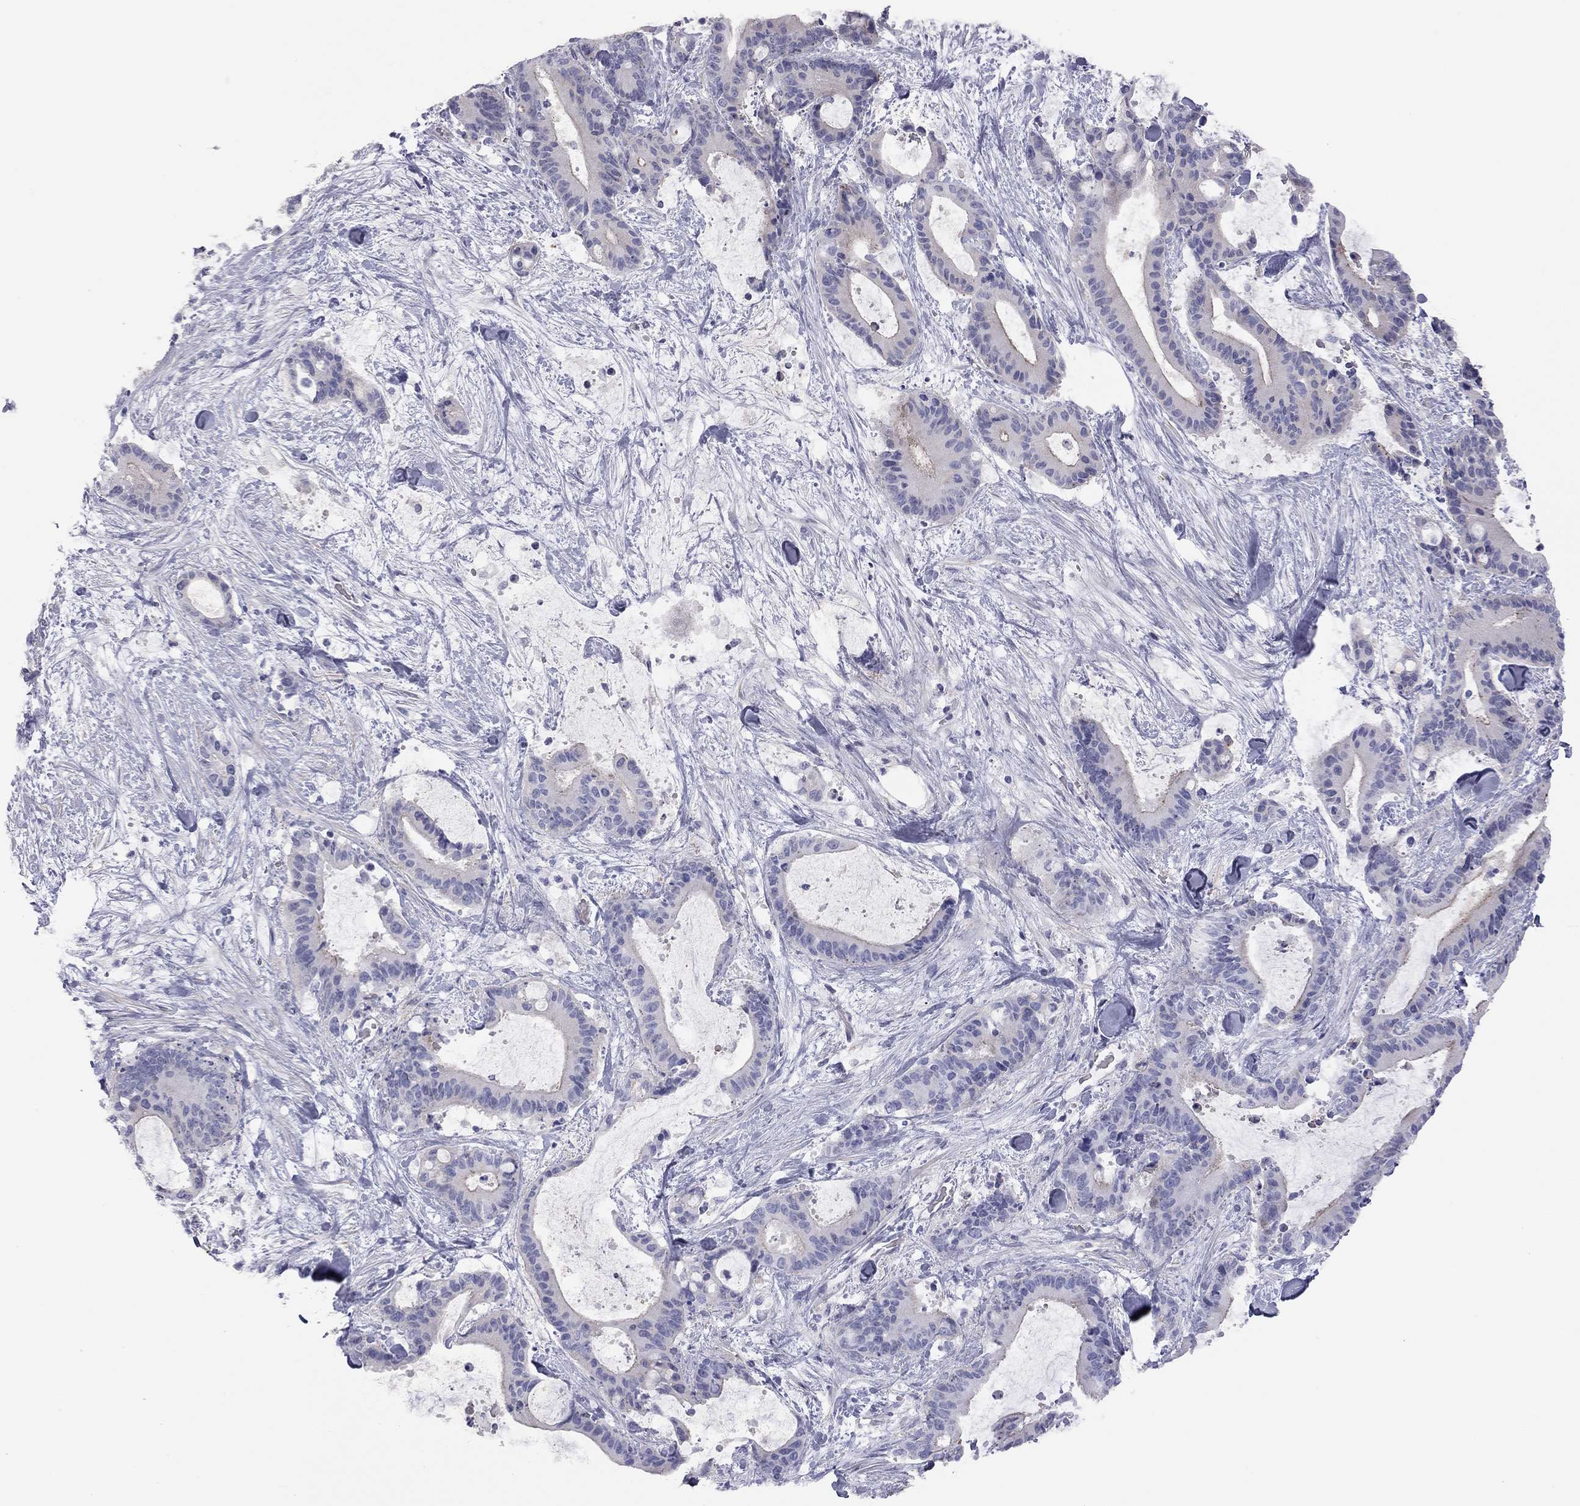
{"staining": {"intensity": "negative", "quantity": "none", "location": "none"}, "tissue": "liver cancer", "cell_type": "Tumor cells", "image_type": "cancer", "snomed": [{"axis": "morphology", "description": "Cholangiocarcinoma"}, {"axis": "topography", "description": "Liver"}], "caption": "This is an immunohistochemistry histopathology image of human cholangiocarcinoma (liver). There is no expression in tumor cells.", "gene": "ADCYAP1", "patient": {"sex": "female", "age": 73}}